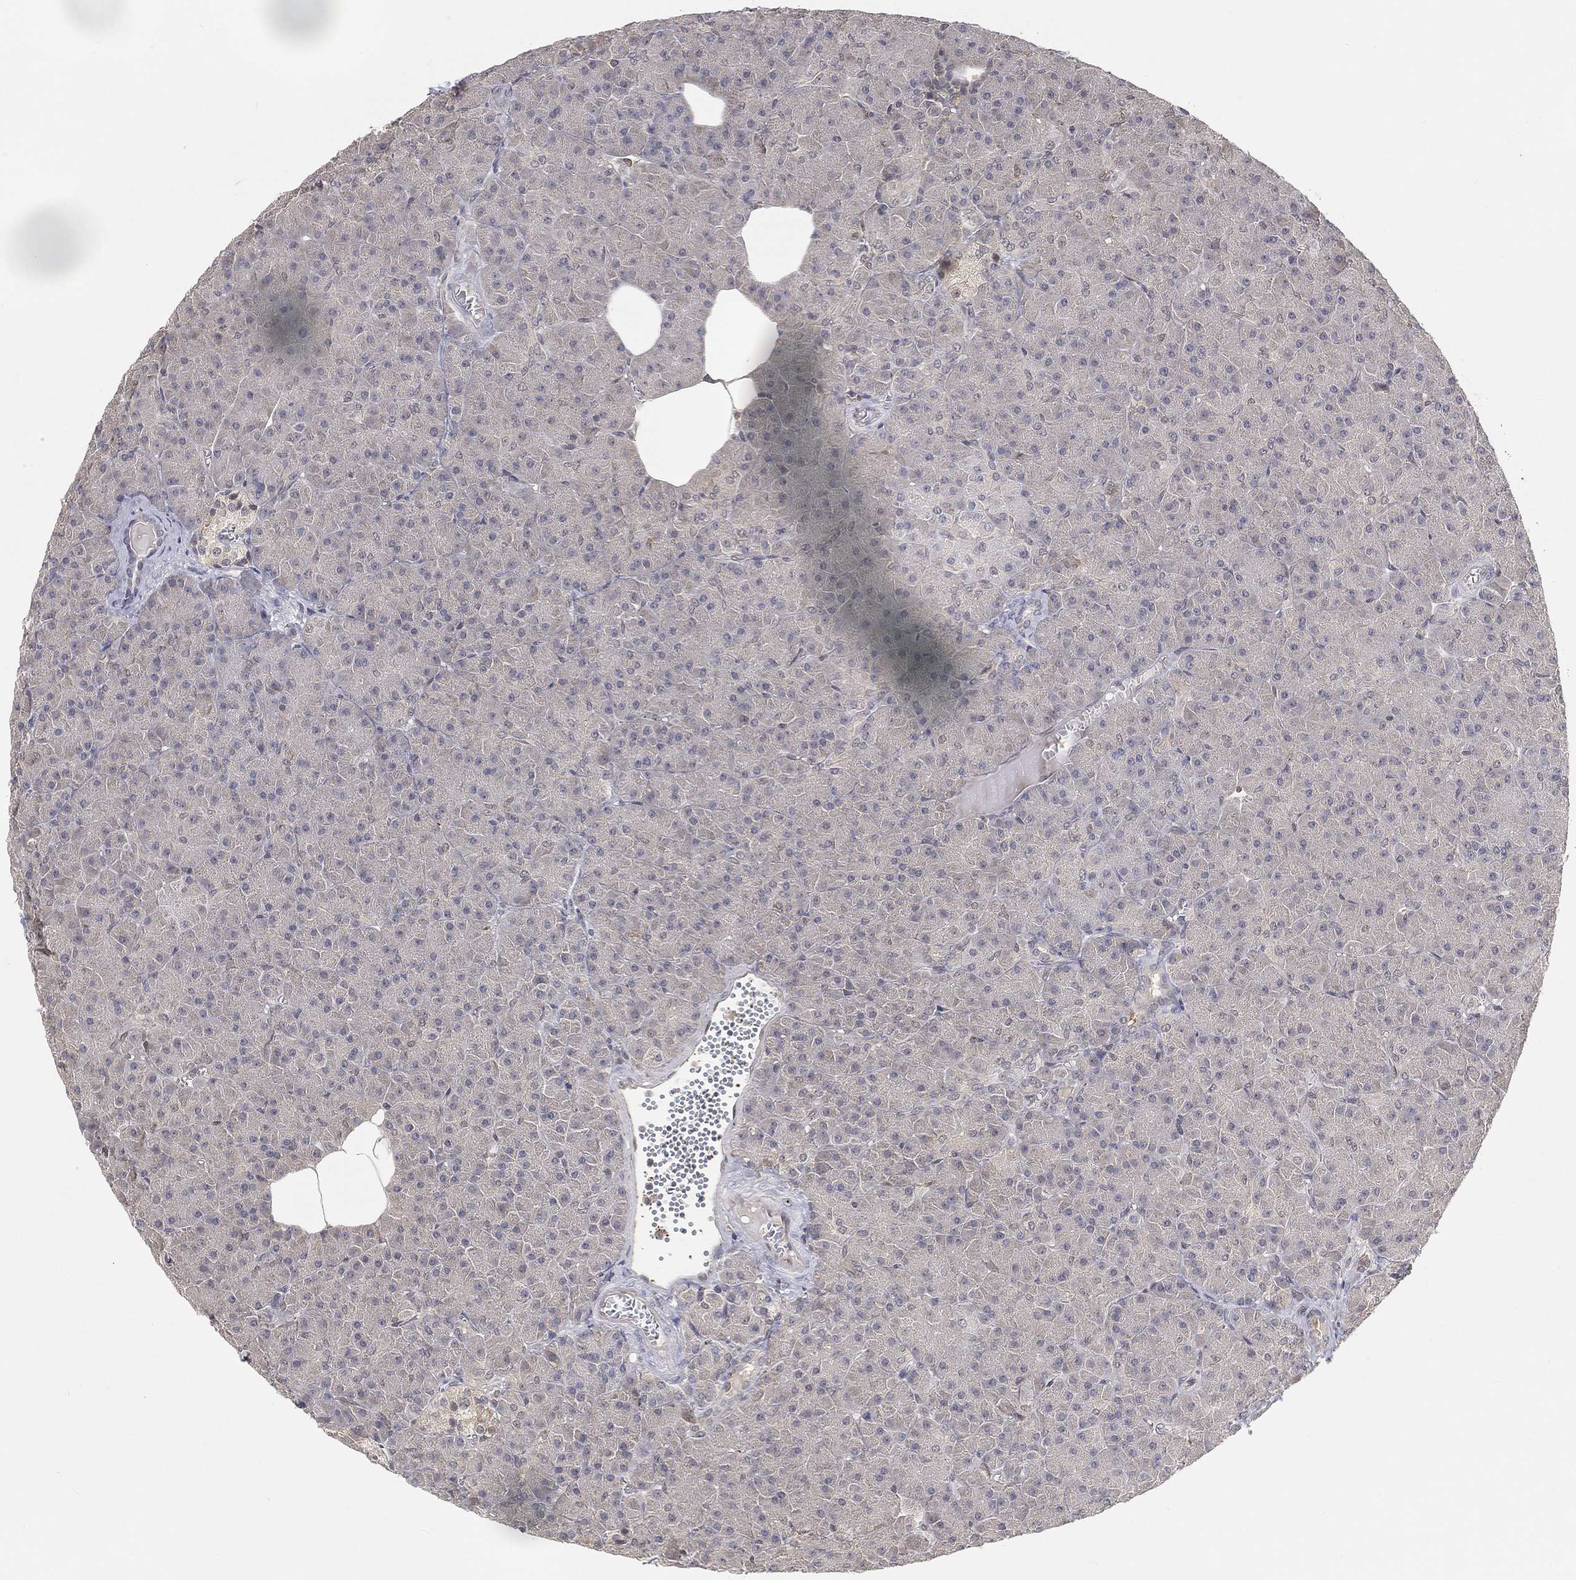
{"staining": {"intensity": "negative", "quantity": "none", "location": "none"}, "tissue": "pancreas", "cell_type": "Exocrine glandular cells", "image_type": "normal", "snomed": [{"axis": "morphology", "description": "Normal tissue, NOS"}, {"axis": "topography", "description": "Pancreas"}], "caption": "Exocrine glandular cells show no significant staining in unremarkable pancreas.", "gene": "MAPK1", "patient": {"sex": "male", "age": 61}}